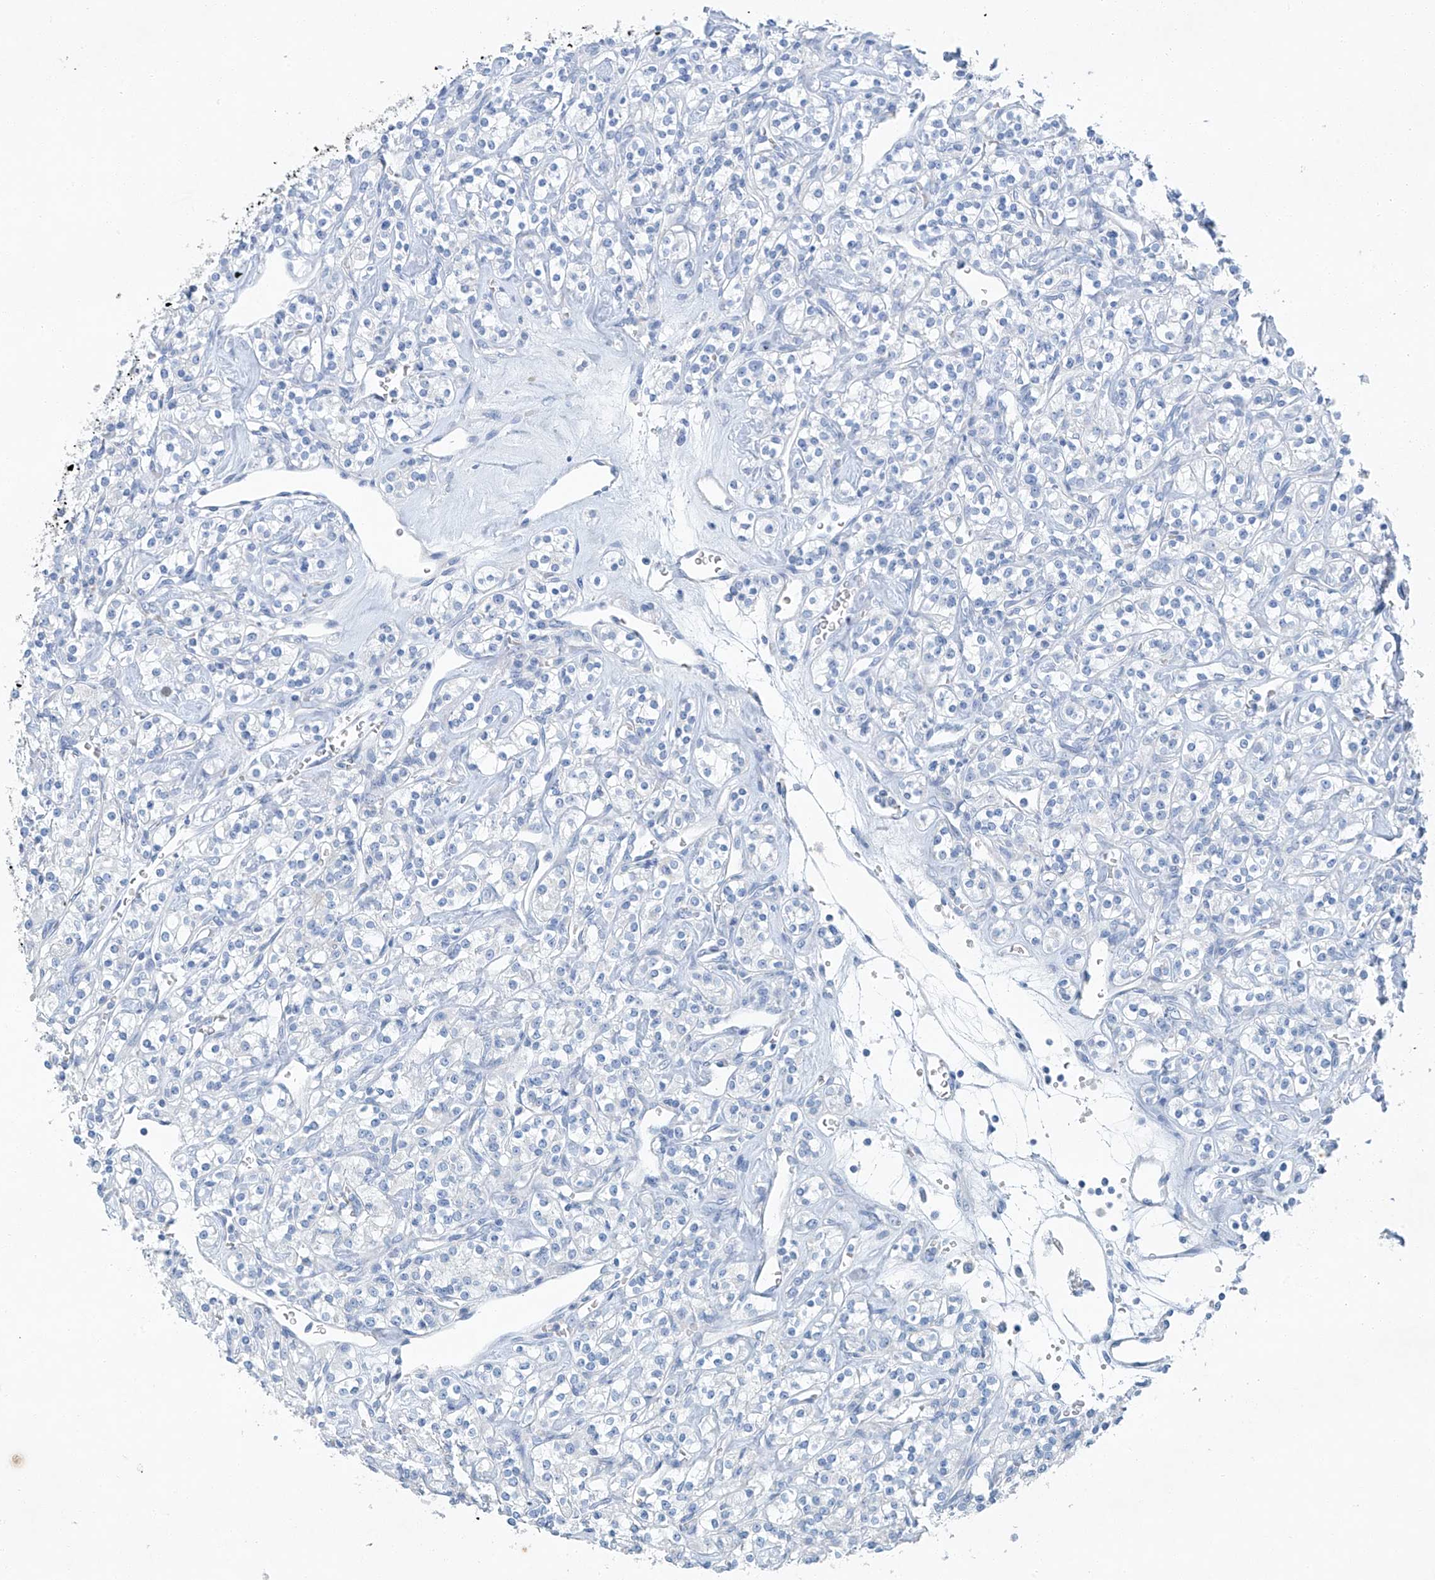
{"staining": {"intensity": "negative", "quantity": "none", "location": "none"}, "tissue": "renal cancer", "cell_type": "Tumor cells", "image_type": "cancer", "snomed": [{"axis": "morphology", "description": "Adenocarcinoma, NOS"}, {"axis": "topography", "description": "Kidney"}], "caption": "A high-resolution histopathology image shows immunohistochemistry (IHC) staining of renal cancer (adenocarcinoma), which shows no significant staining in tumor cells.", "gene": "C1orf87", "patient": {"sex": "male", "age": 77}}